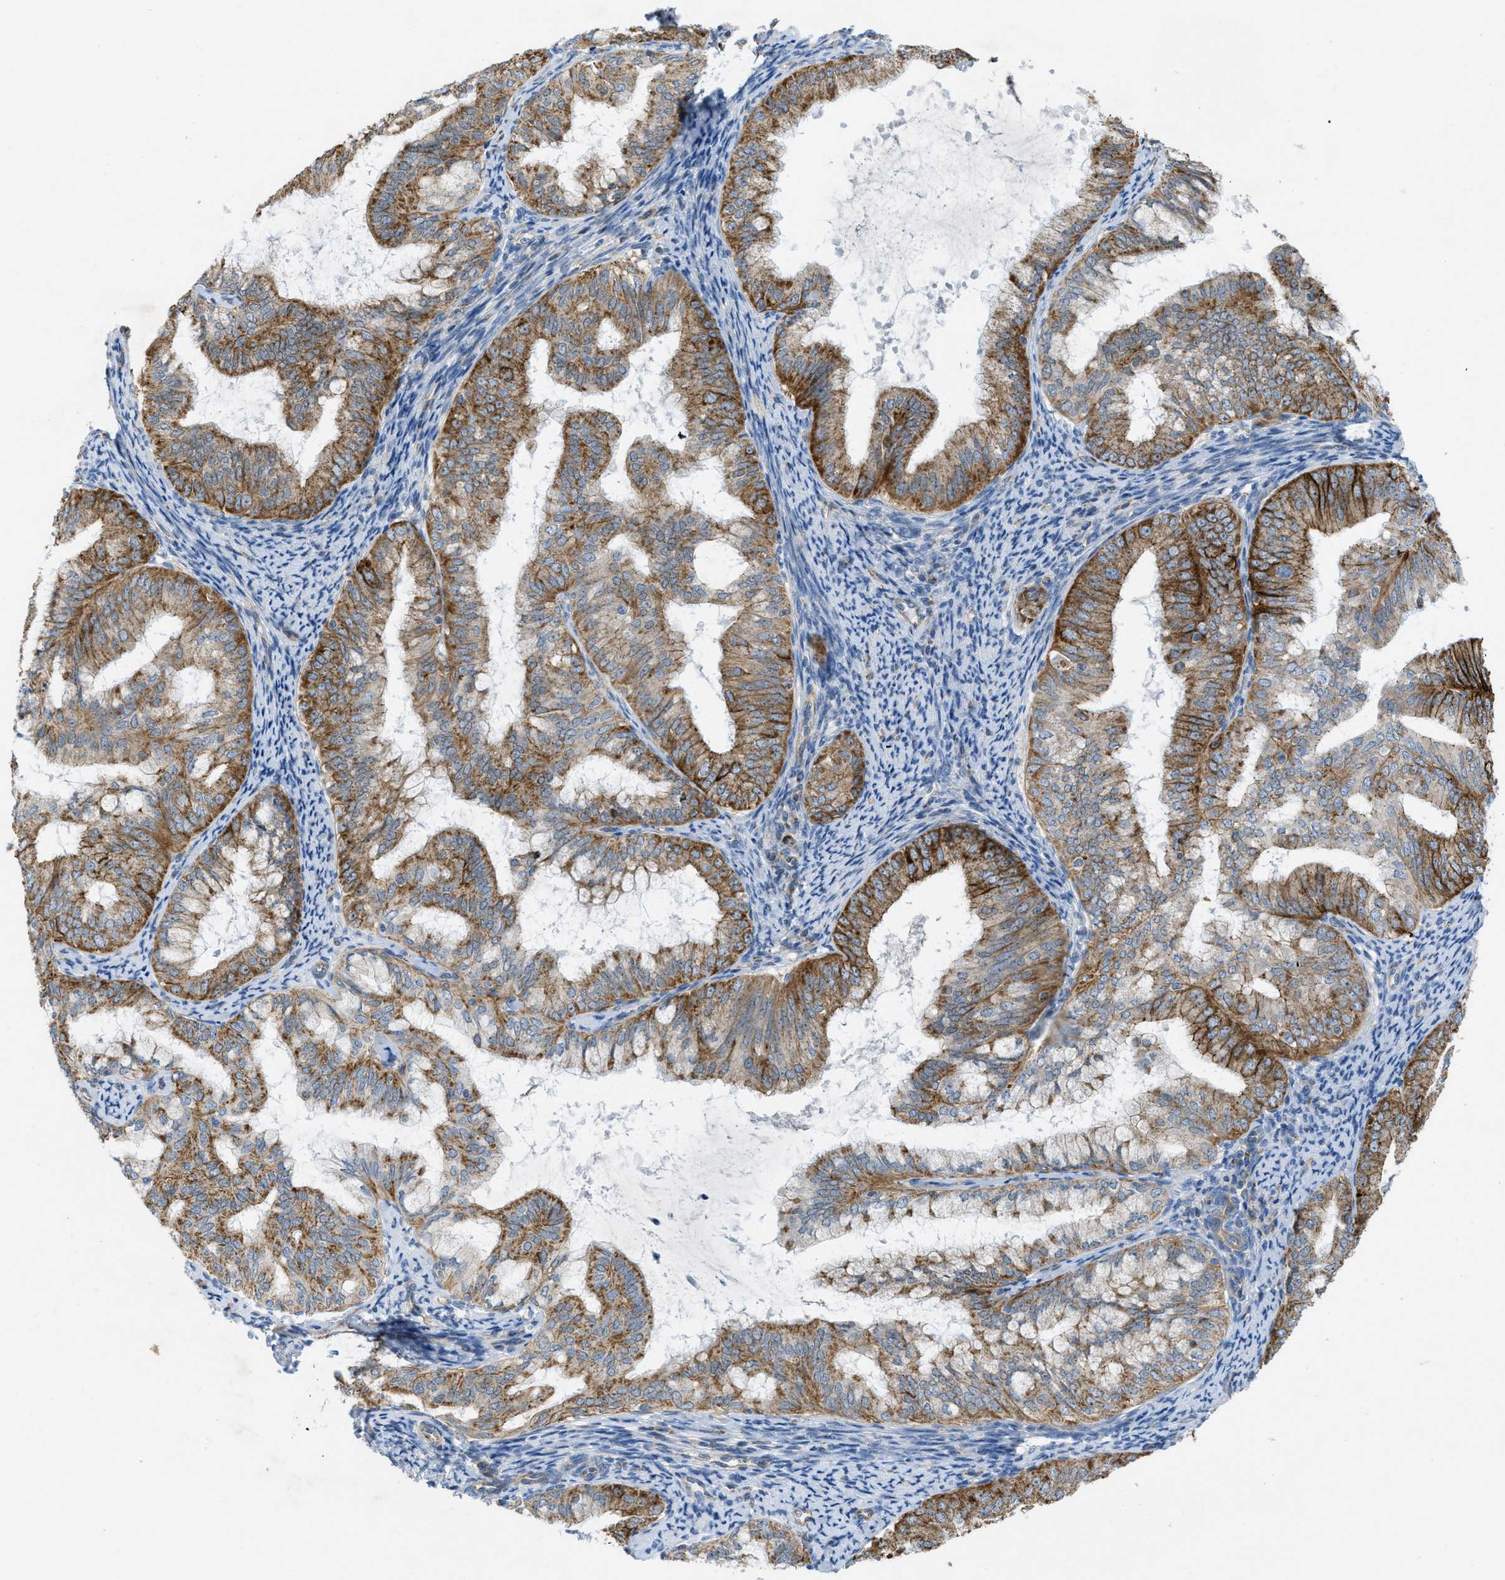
{"staining": {"intensity": "strong", "quantity": ">75%", "location": "cytoplasmic/membranous"}, "tissue": "endometrial cancer", "cell_type": "Tumor cells", "image_type": "cancer", "snomed": [{"axis": "morphology", "description": "Adenocarcinoma, NOS"}, {"axis": "topography", "description": "Endometrium"}], "caption": "Protein staining reveals strong cytoplasmic/membranous staining in approximately >75% of tumor cells in endometrial cancer (adenocarcinoma).", "gene": "BTN3A1", "patient": {"sex": "female", "age": 63}}